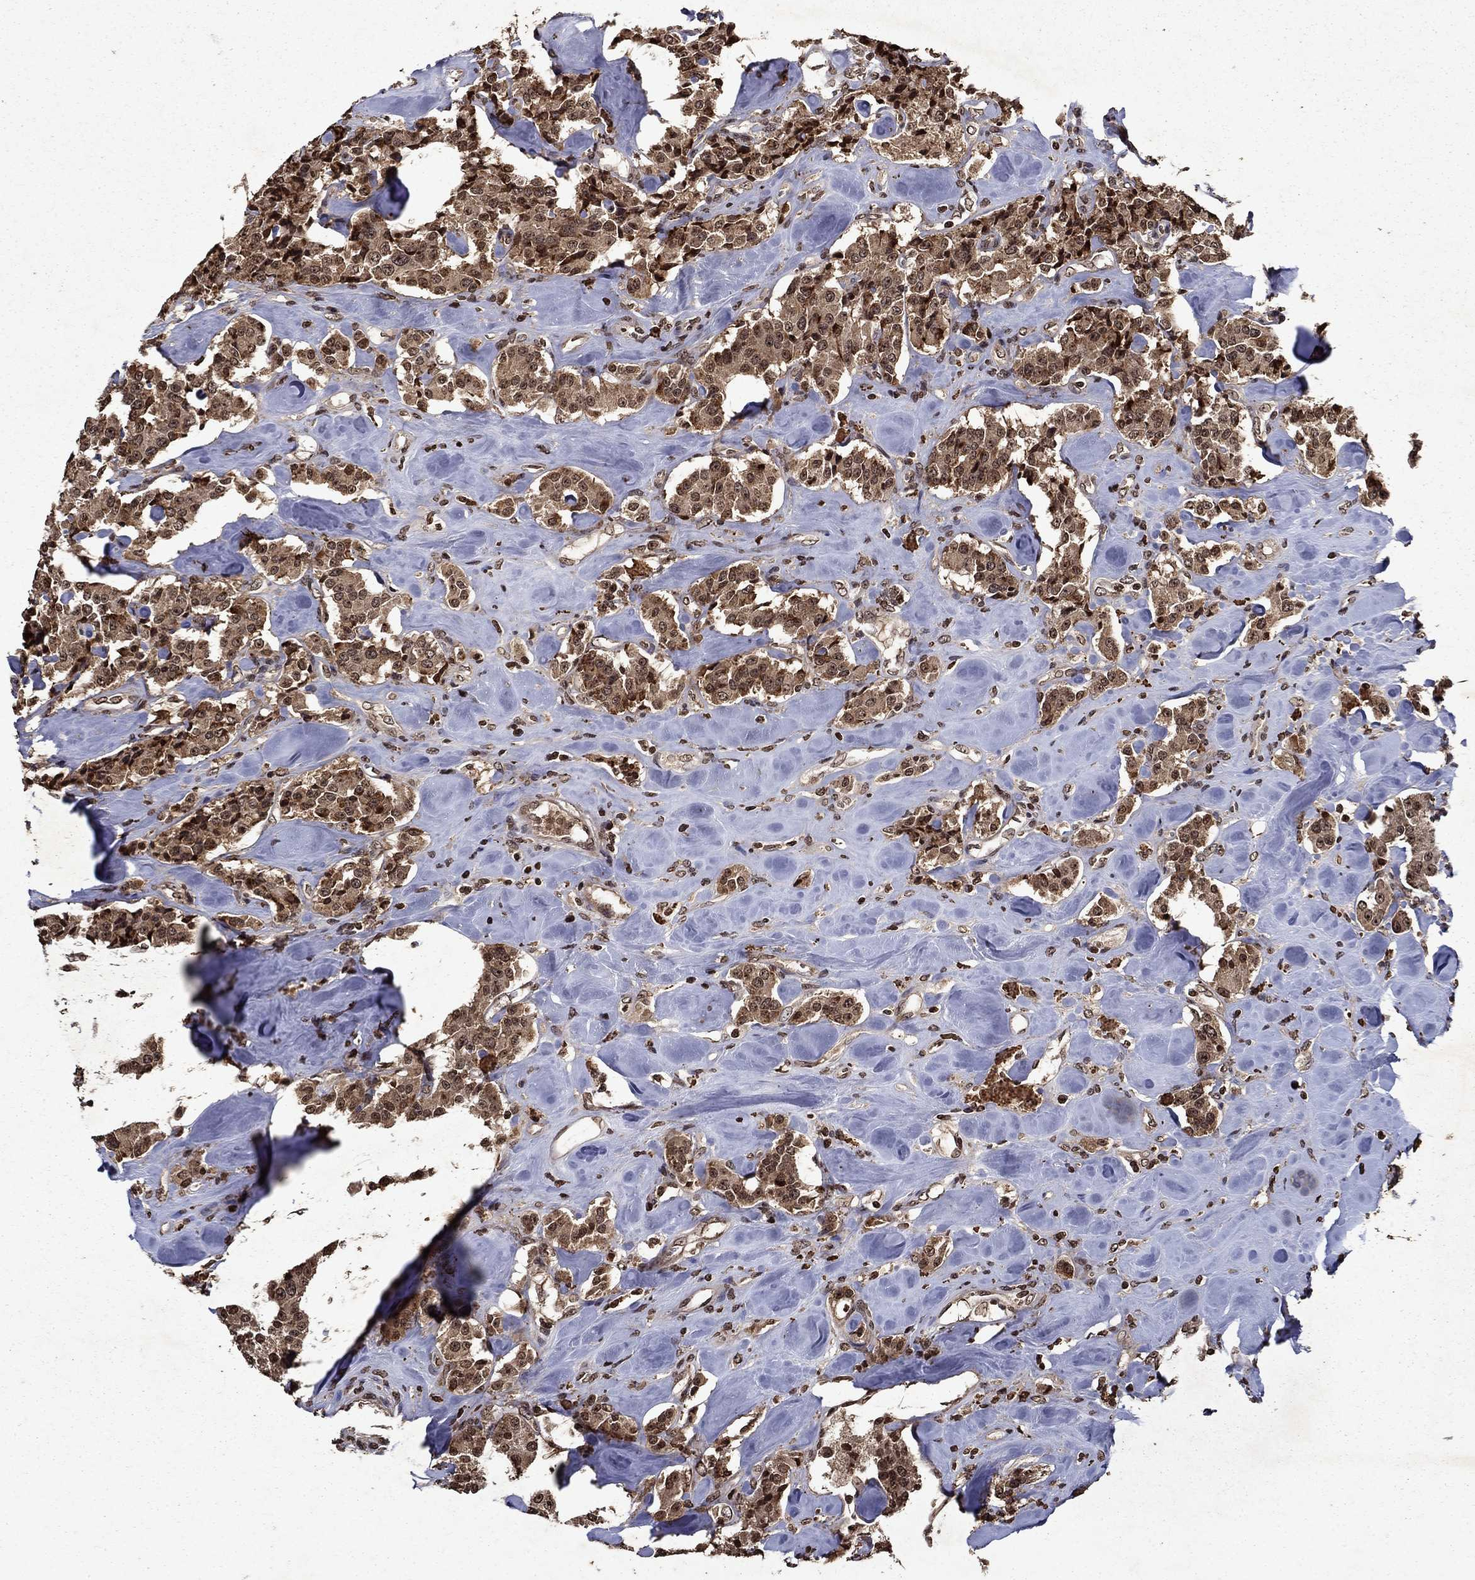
{"staining": {"intensity": "moderate", "quantity": ">75%", "location": "cytoplasmic/membranous,nuclear"}, "tissue": "carcinoid", "cell_type": "Tumor cells", "image_type": "cancer", "snomed": [{"axis": "morphology", "description": "Carcinoid, malignant, NOS"}, {"axis": "topography", "description": "Pancreas"}], "caption": "A high-resolution photomicrograph shows immunohistochemistry staining of carcinoid (malignant), which demonstrates moderate cytoplasmic/membranous and nuclear expression in about >75% of tumor cells.", "gene": "PIN4", "patient": {"sex": "male", "age": 41}}